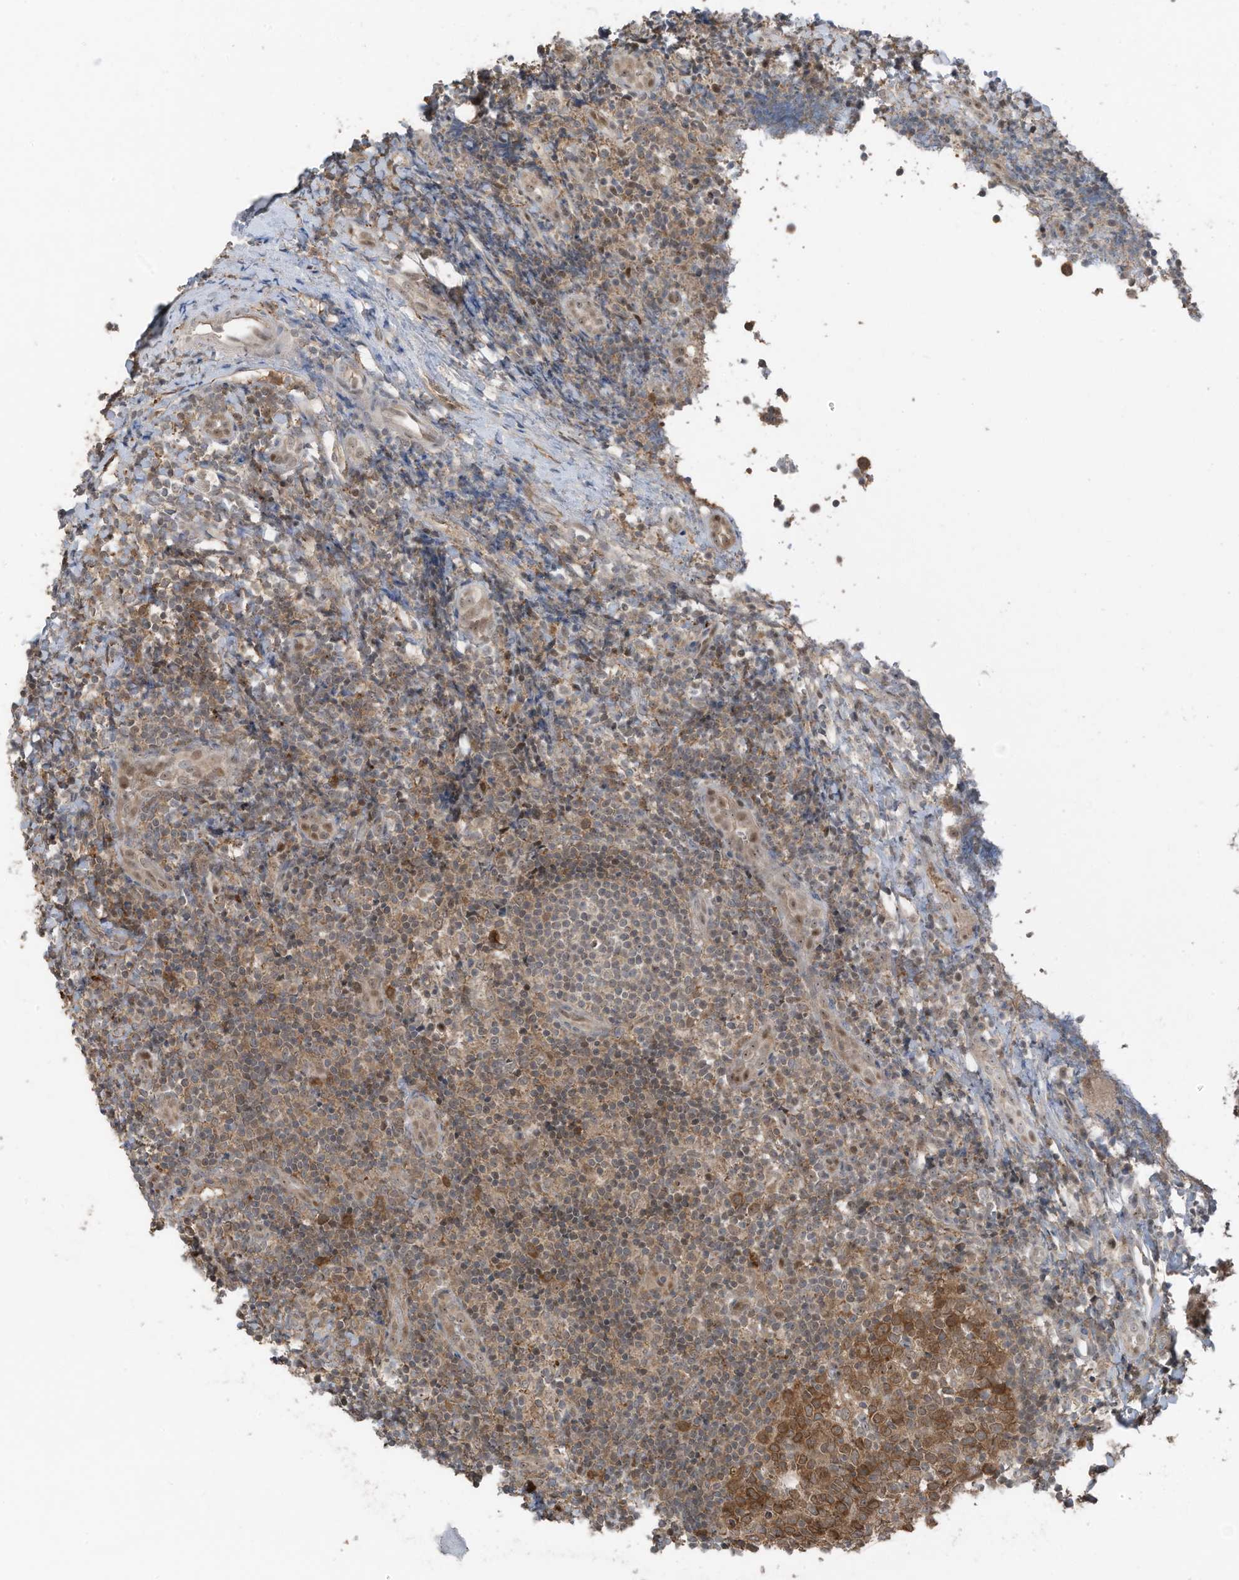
{"staining": {"intensity": "moderate", "quantity": ">75%", "location": "cytoplasmic/membranous"}, "tissue": "tonsil", "cell_type": "Germinal center cells", "image_type": "normal", "snomed": [{"axis": "morphology", "description": "Normal tissue, NOS"}, {"axis": "topography", "description": "Tonsil"}], "caption": "Unremarkable tonsil was stained to show a protein in brown. There is medium levels of moderate cytoplasmic/membranous staining in approximately >75% of germinal center cells.", "gene": "TXNDC9", "patient": {"sex": "female", "age": 19}}